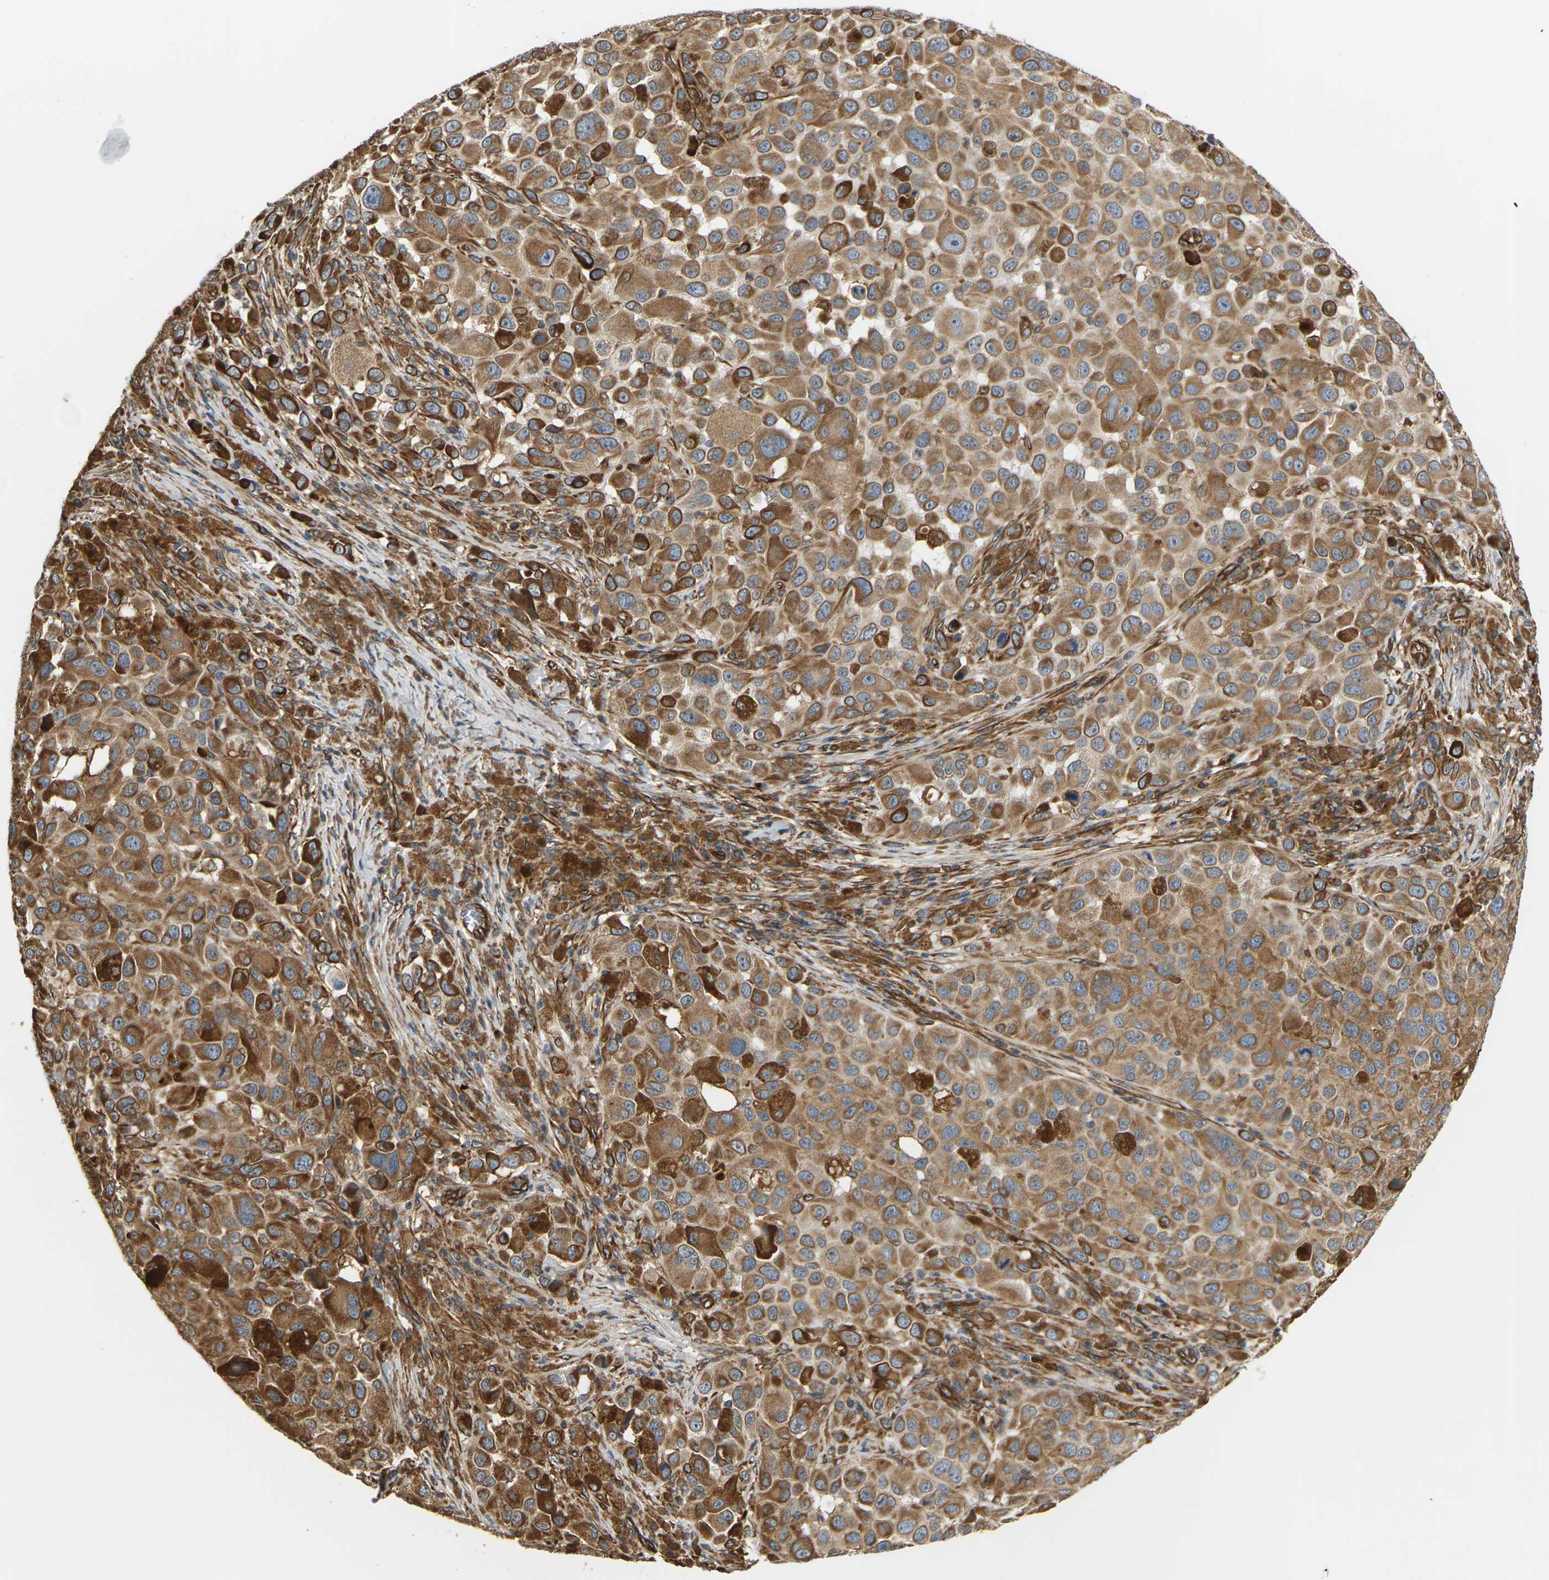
{"staining": {"intensity": "moderate", "quantity": ">75%", "location": "cytoplasmic/membranous"}, "tissue": "melanoma", "cell_type": "Tumor cells", "image_type": "cancer", "snomed": [{"axis": "morphology", "description": "Malignant melanoma, NOS"}, {"axis": "topography", "description": "Skin"}], "caption": "A high-resolution micrograph shows immunohistochemistry (IHC) staining of malignant melanoma, which exhibits moderate cytoplasmic/membranous positivity in about >75% of tumor cells.", "gene": "PCDHB4", "patient": {"sex": "male", "age": 96}}